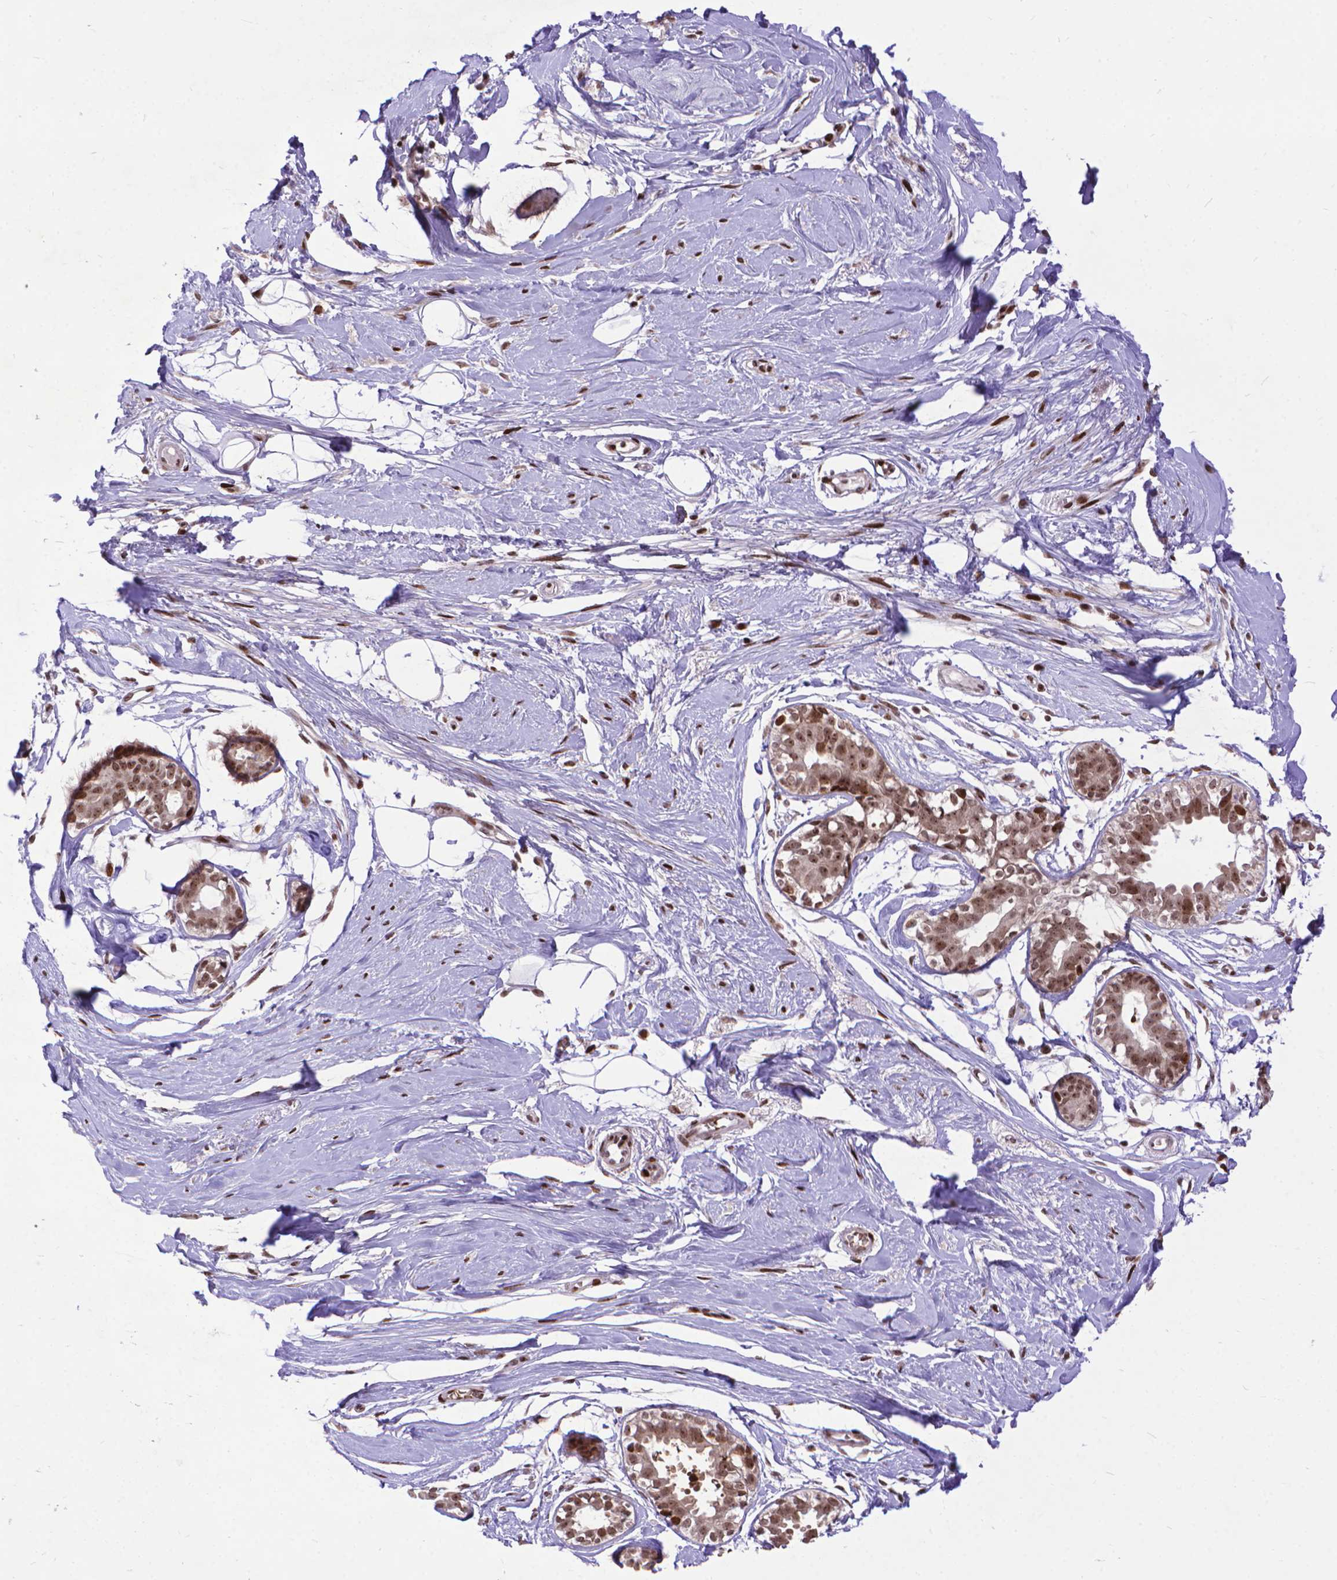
{"staining": {"intensity": "strong", "quantity": ">75%", "location": "nuclear"}, "tissue": "breast", "cell_type": "Adipocytes", "image_type": "normal", "snomed": [{"axis": "morphology", "description": "Normal tissue, NOS"}, {"axis": "topography", "description": "Breast"}], "caption": "A brown stain highlights strong nuclear staining of a protein in adipocytes of normal breast.", "gene": "AMER1", "patient": {"sex": "female", "age": 49}}